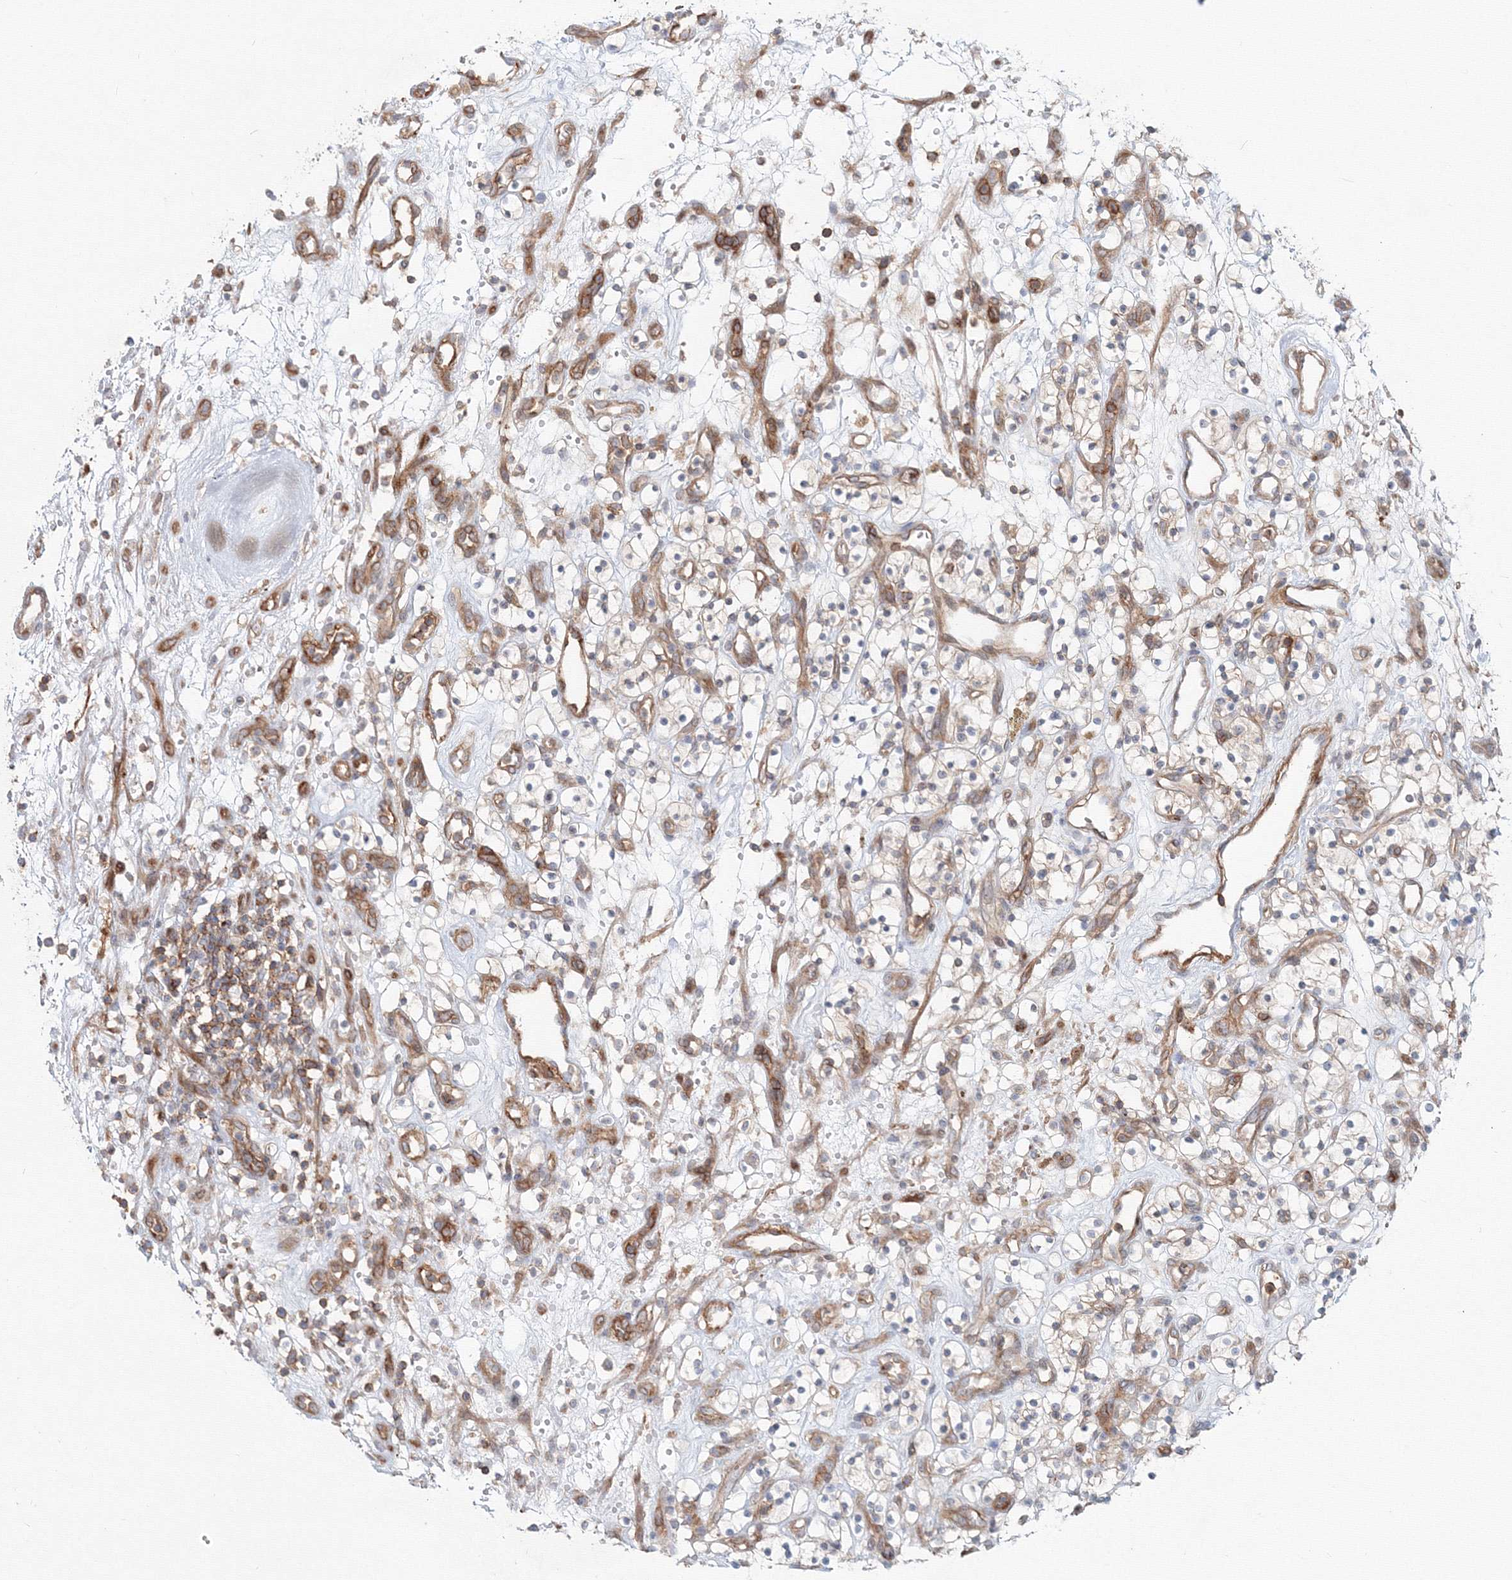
{"staining": {"intensity": "negative", "quantity": "none", "location": "none"}, "tissue": "renal cancer", "cell_type": "Tumor cells", "image_type": "cancer", "snomed": [{"axis": "morphology", "description": "Adenocarcinoma, NOS"}, {"axis": "topography", "description": "Kidney"}], "caption": "Immunohistochemistry (IHC) of human renal adenocarcinoma demonstrates no staining in tumor cells. (DAB immunohistochemistry (IHC) visualized using brightfield microscopy, high magnification).", "gene": "SH3PXD2A", "patient": {"sex": "female", "age": 57}}